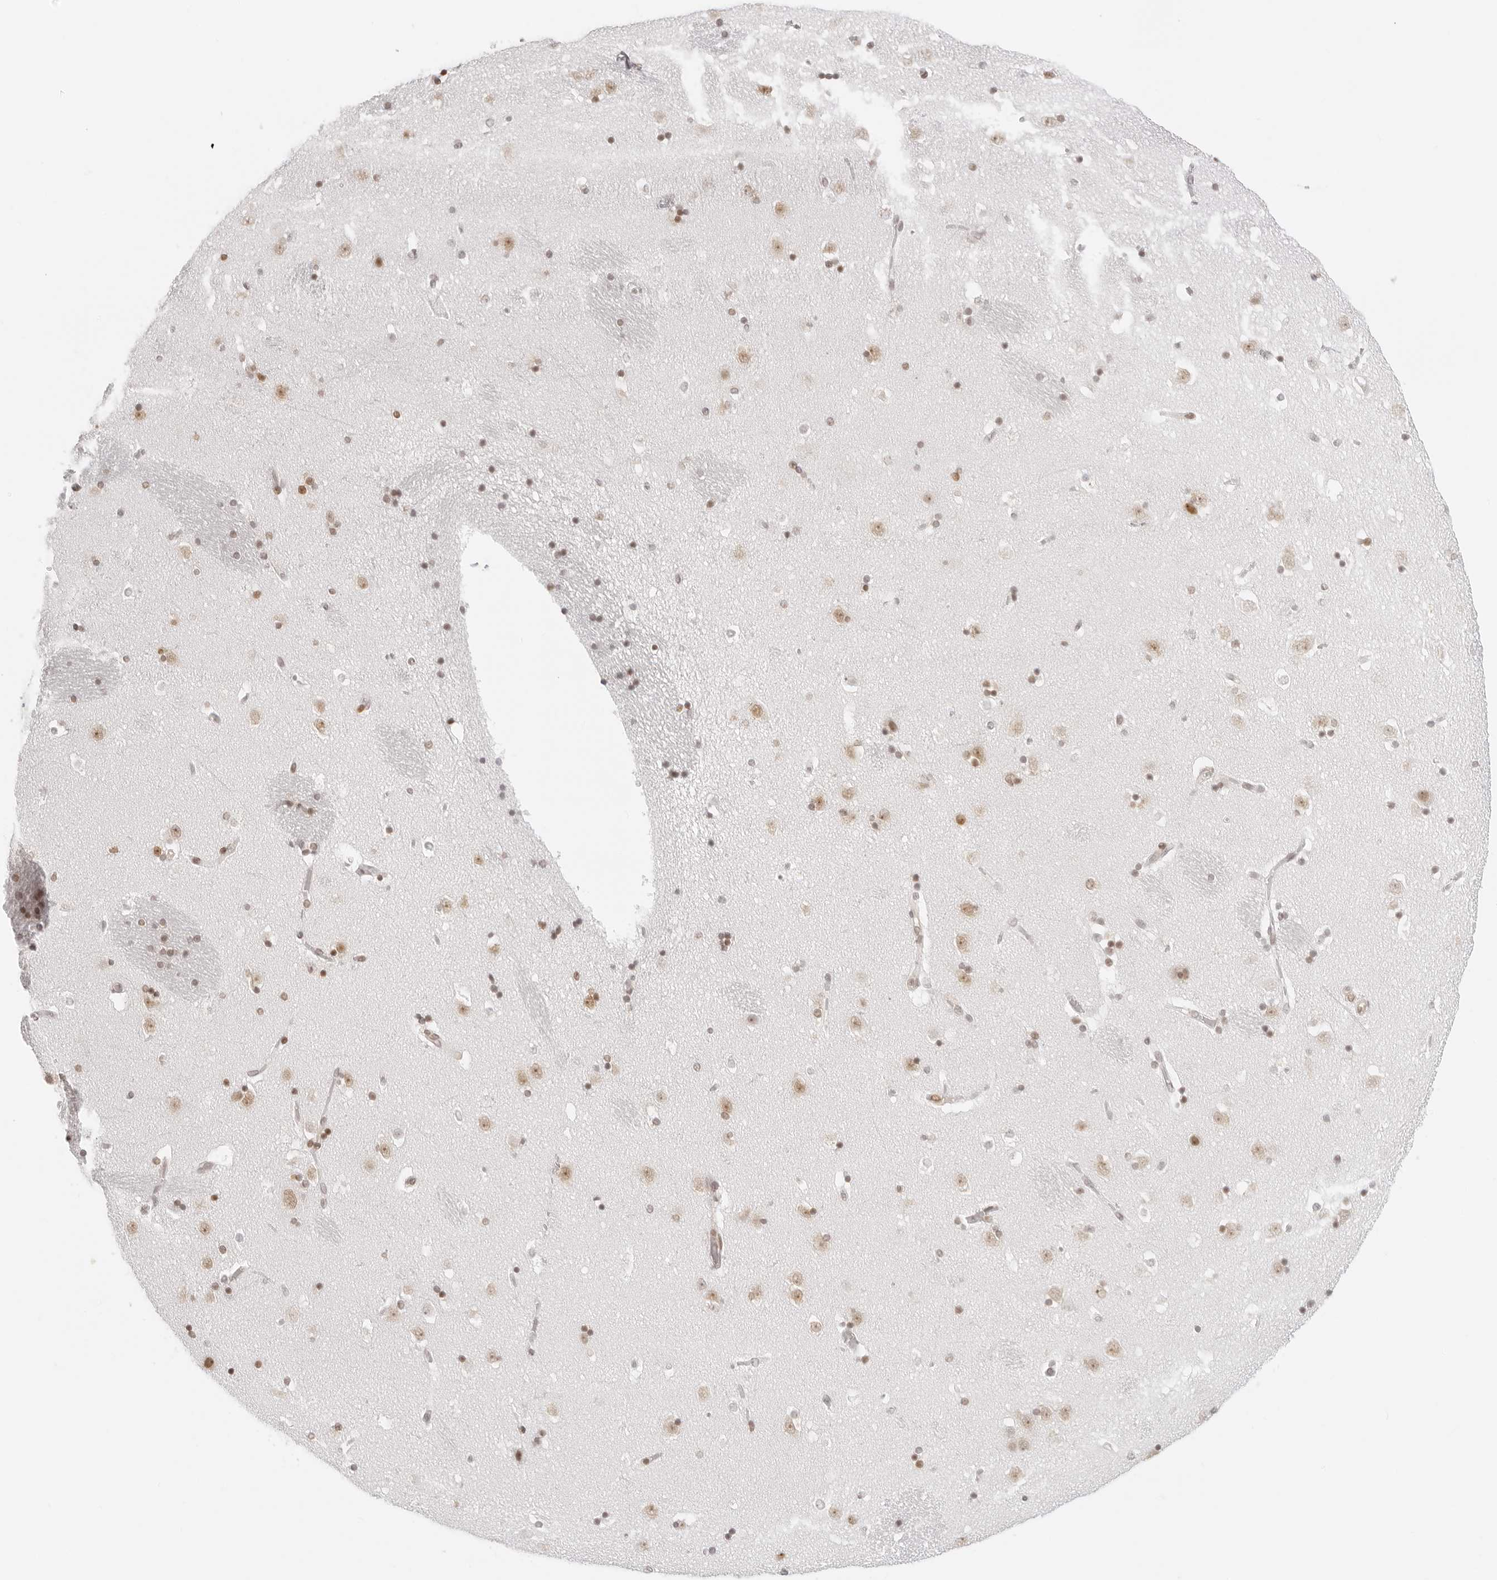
{"staining": {"intensity": "moderate", "quantity": "<25%", "location": "nuclear"}, "tissue": "caudate", "cell_type": "Glial cells", "image_type": "normal", "snomed": [{"axis": "morphology", "description": "Normal tissue, NOS"}, {"axis": "topography", "description": "Lateral ventricle wall"}], "caption": "Immunohistochemistry histopathology image of normal caudate: human caudate stained using immunohistochemistry reveals low levels of moderate protein expression localized specifically in the nuclear of glial cells, appearing as a nuclear brown color.", "gene": "RCC1", "patient": {"sex": "male", "age": 45}}